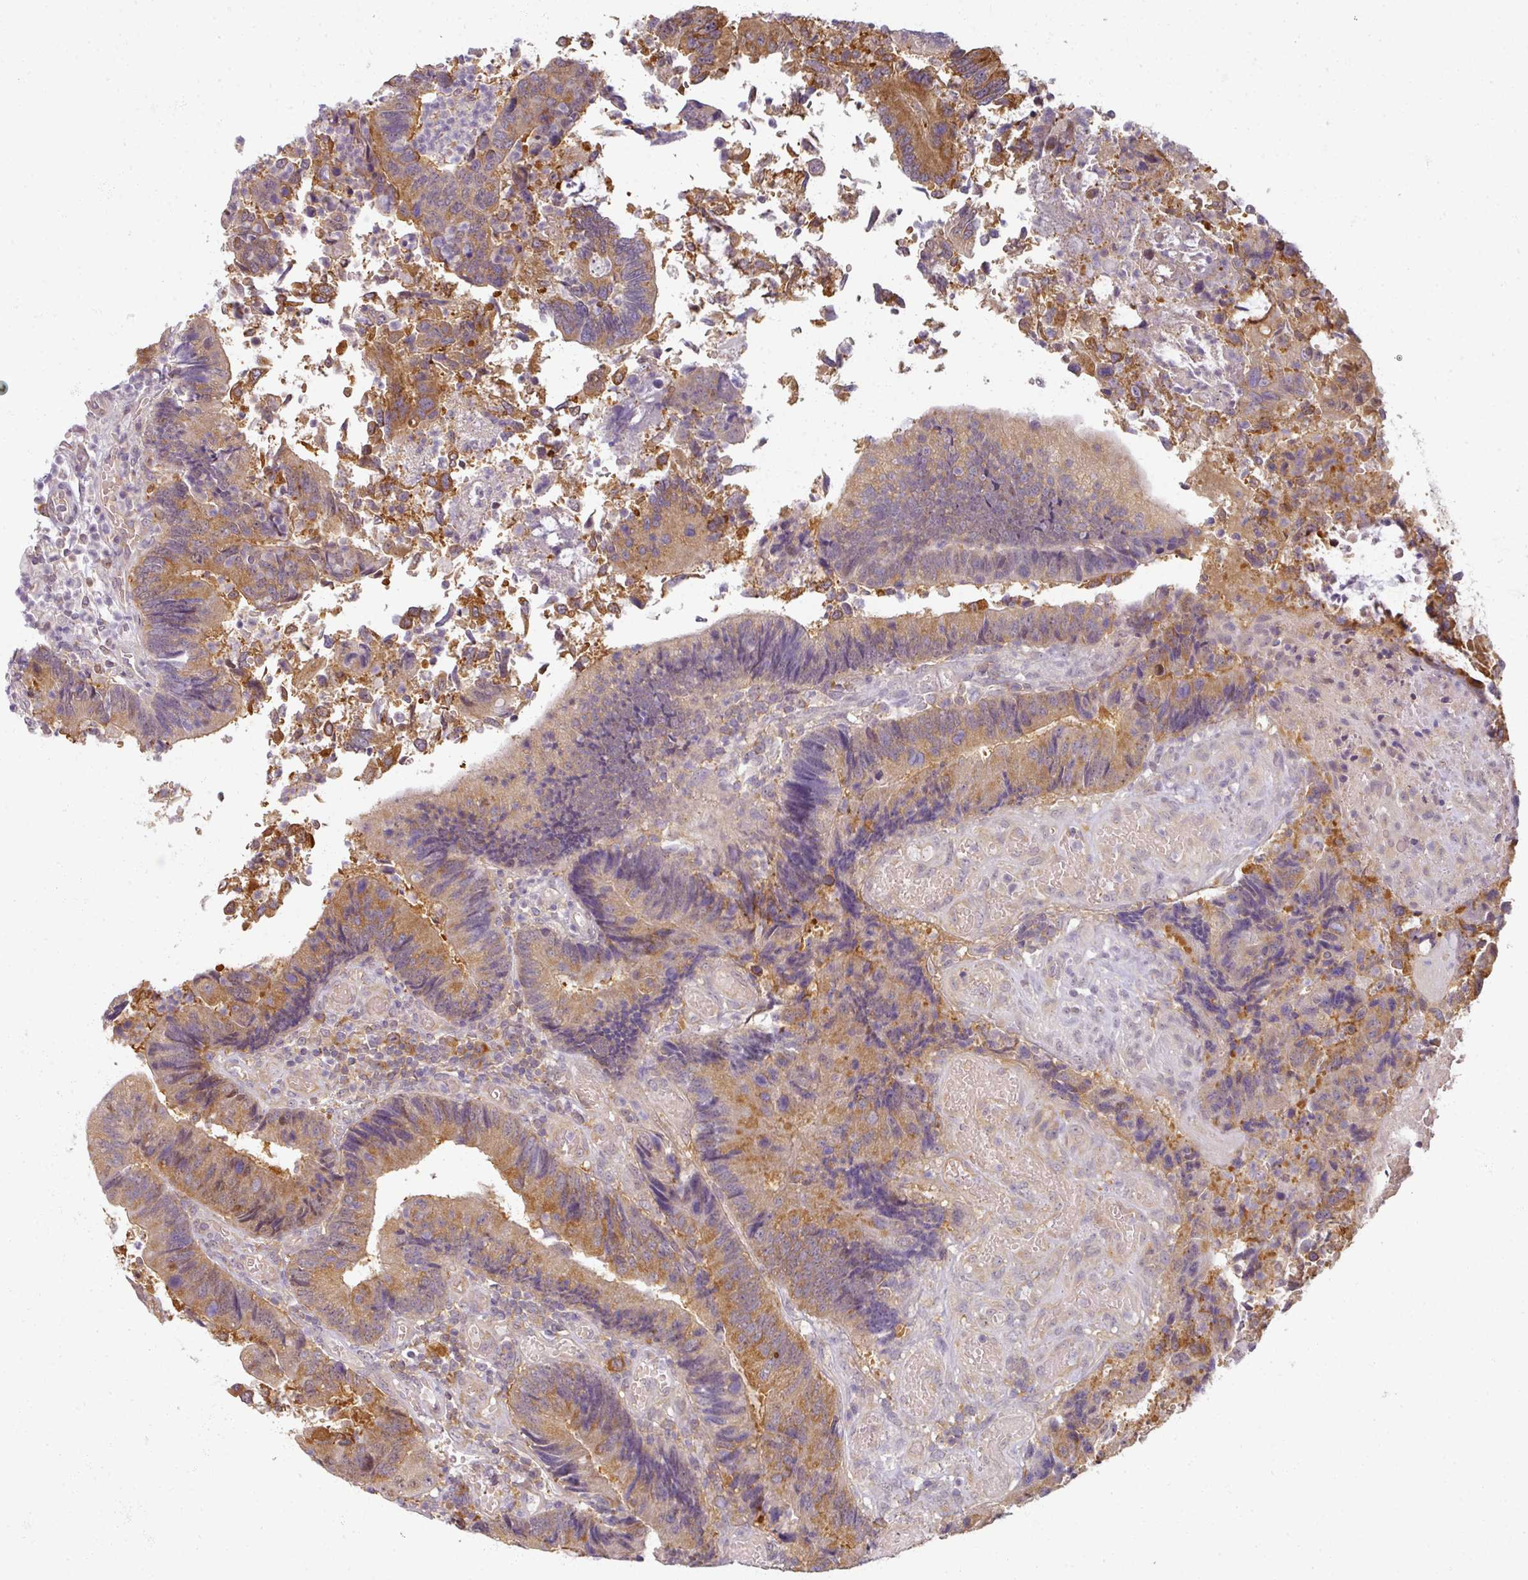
{"staining": {"intensity": "moderate", "quantity": "25%-75%", "location": "cytoplasmic/membranous"}, "tissue": "colorectal cancer", "cell_type": "Tumor cells", "image_type": "cancer", "snomed": [{"axis": "morphology", "description": "Adenocarcinoma, NOS"}, {"axis": "topography", "description": "Colon"}], "caption": "Immunohistochemical staining of adenocarcinoma (colorectal) exhibits medium levels of moderate cytoplasmic/membranous expression in approximately 25%-75% of tumor cells. The staining was performed using DAB (3,3'-diaminobenzidine) to visualize the protein expression in brown, while the nuclei were stained in blue with hematoxylin (Magnification: 20x).", "gene": "AGPAT4", "patient": {"sex": "female", "age": 67}}